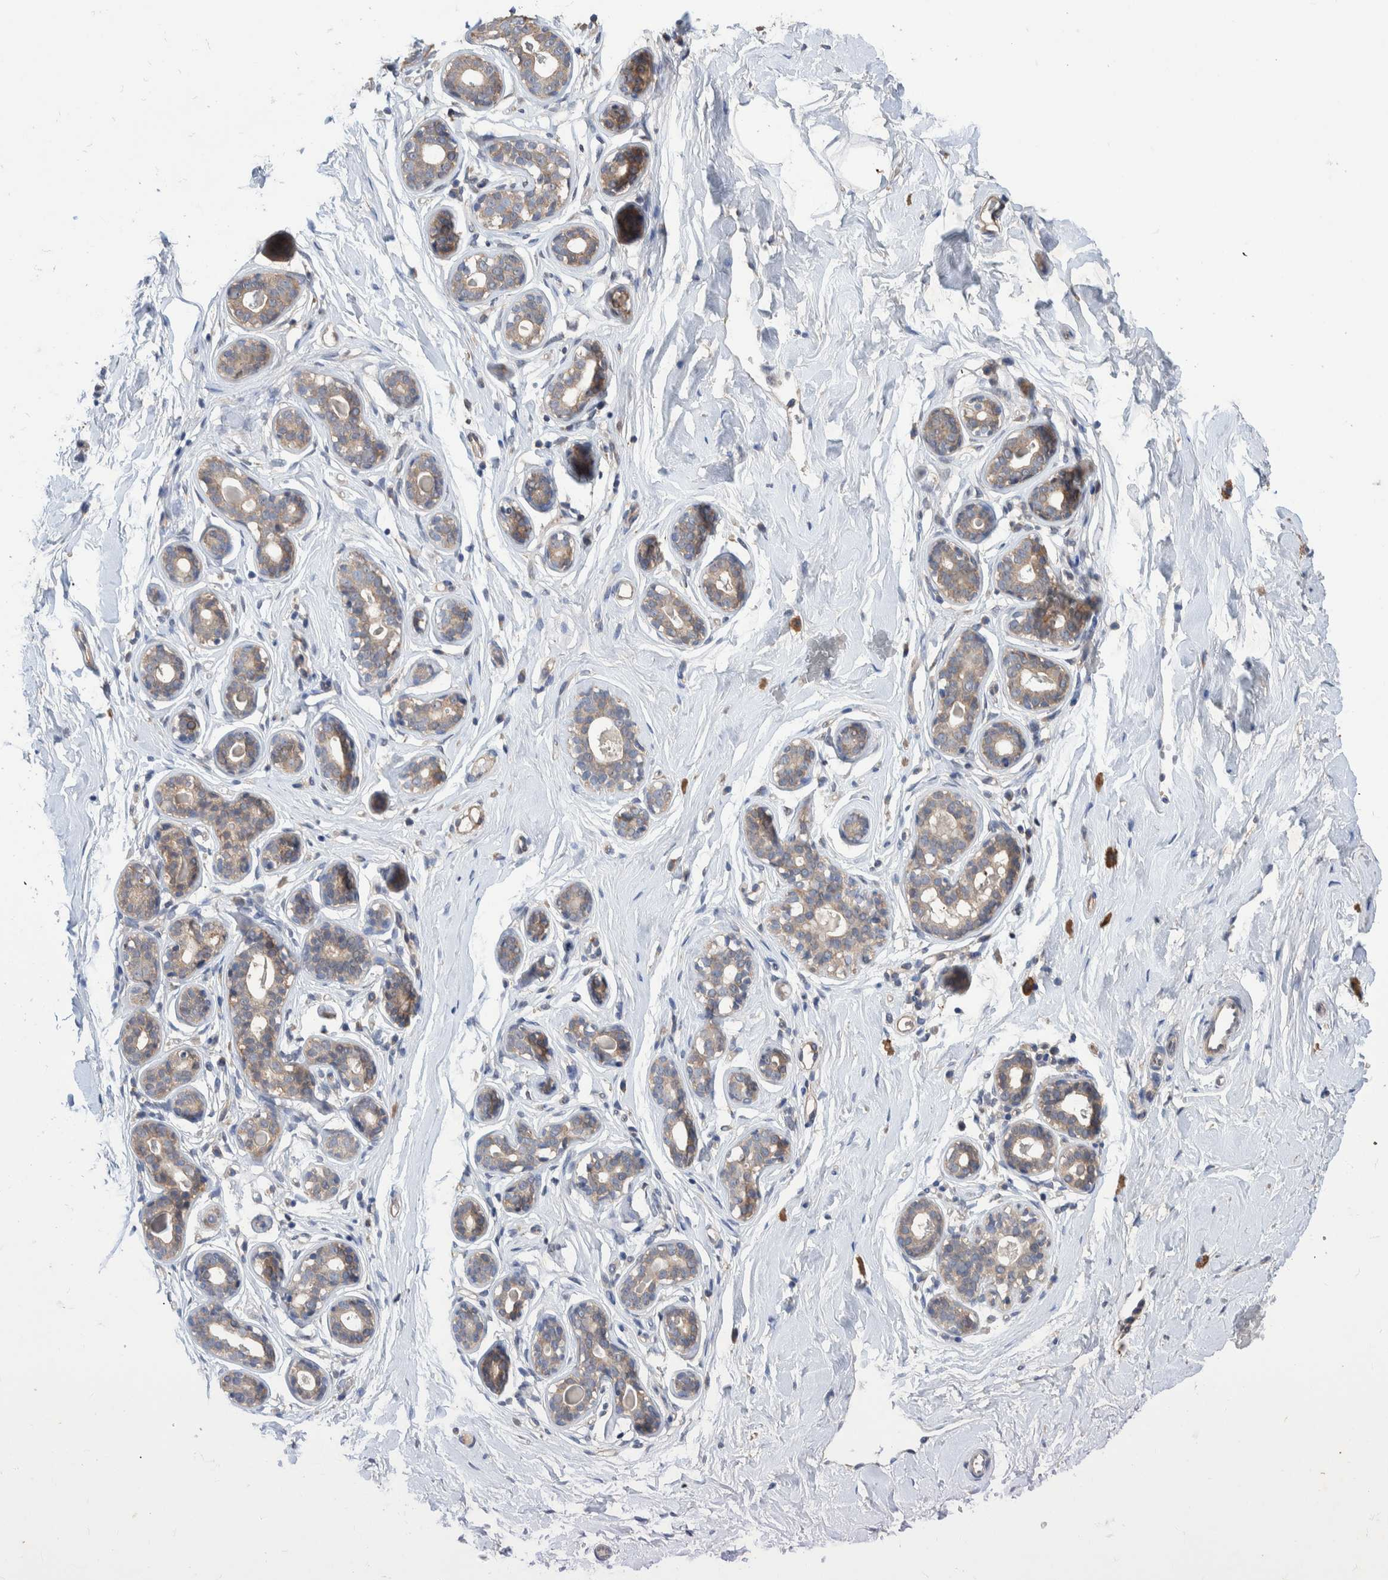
{"staining": {"intensity": "weak", "quantity": ">75%", "location": "cytoplasmic/membranous"}, "tissue": "breast", "cell_type": "Adipocytes", "image_type": "normal", "snomed": [{"axis": "morphology", "description": "Normal tissue, NOS"}, {"axis": "topography", "description": "Breast"}], "caption": "This micrograph shows immunohistochemistry (IHC) staining of unremarkable breast, with low weak cytoplasmic/membranous positivity in approximately >75% of adipocytes.", "gene": "PLPBP", "patient": {"sex": "female", "age": 23}}